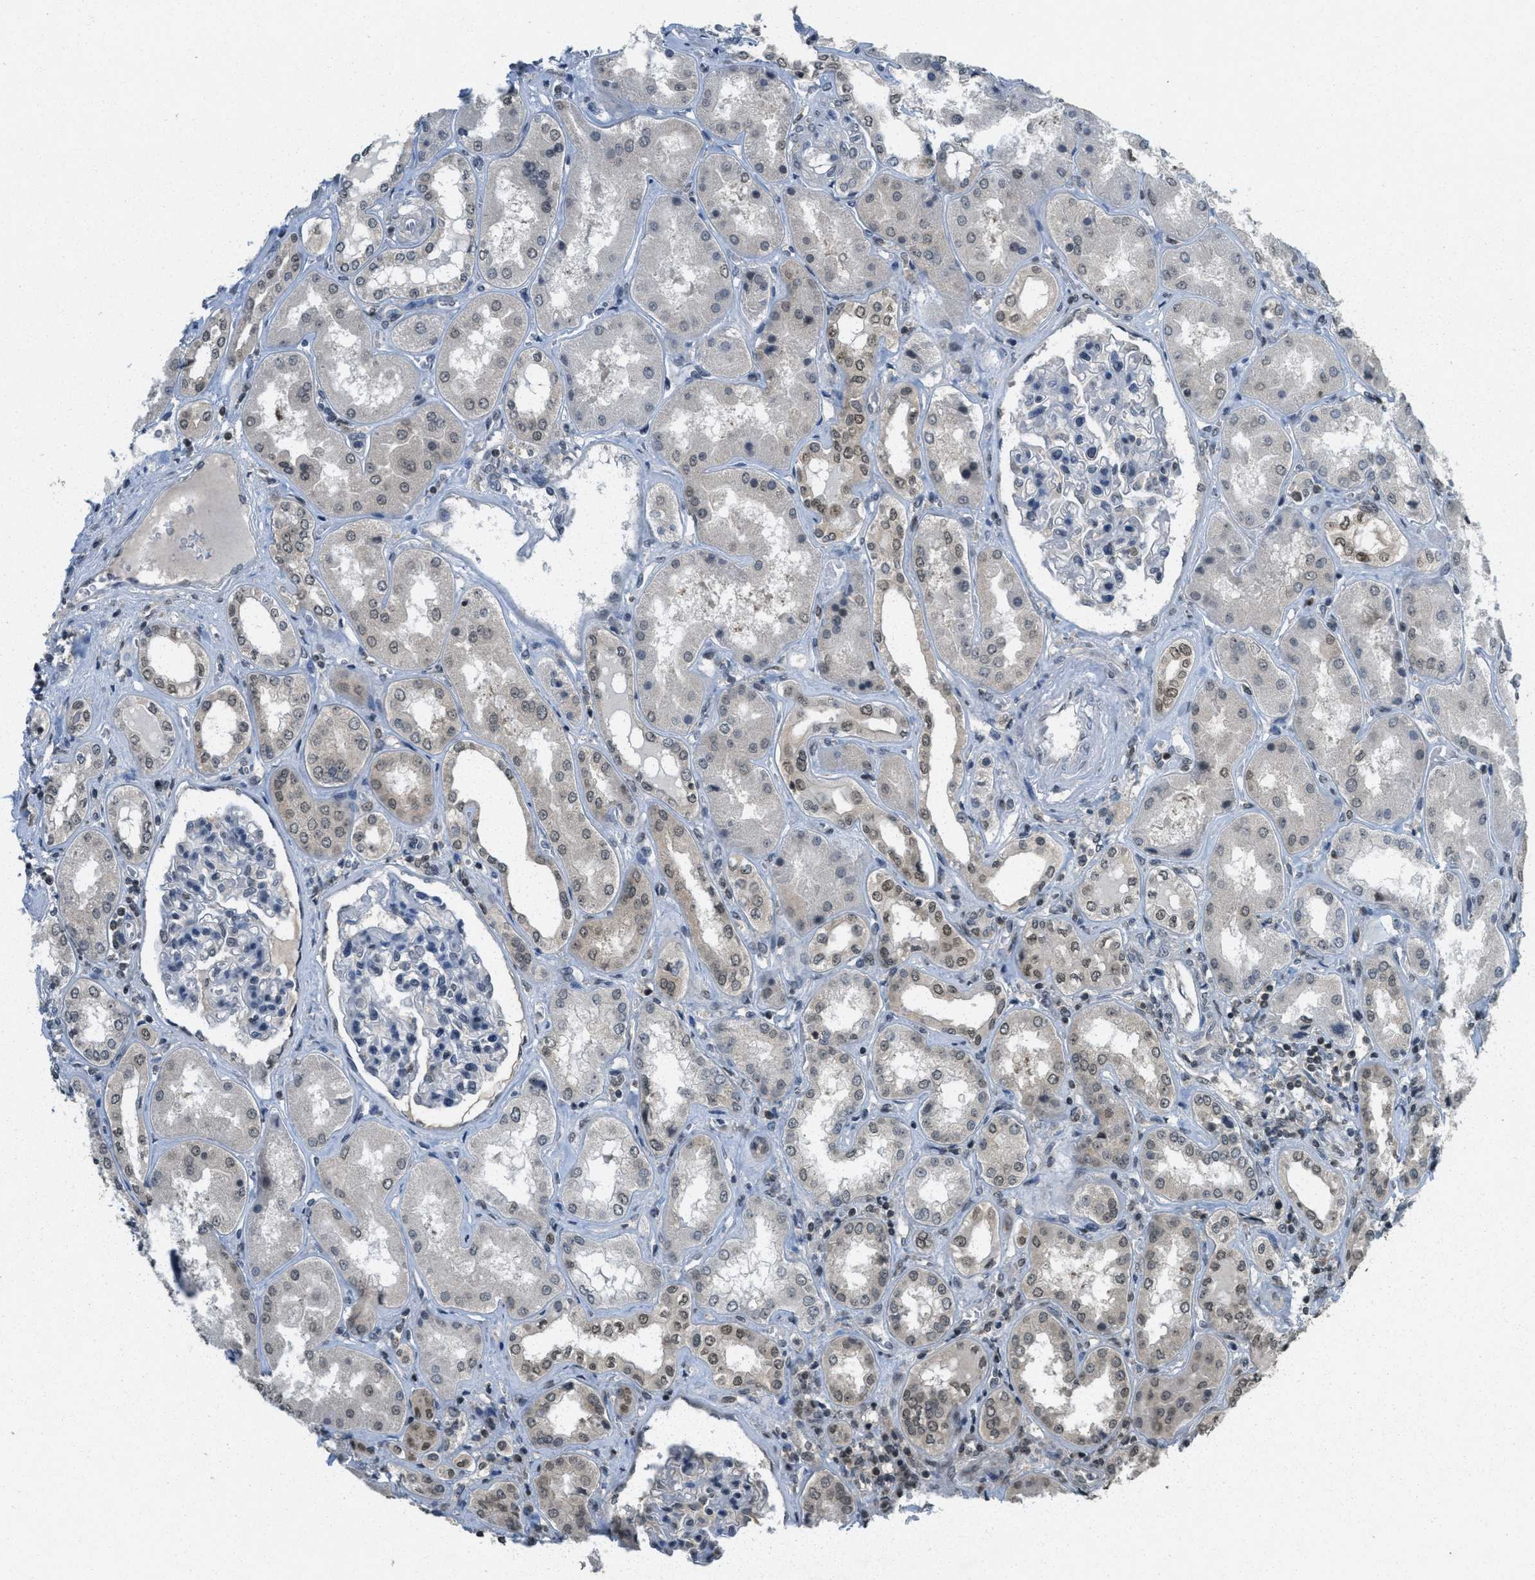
{"staining": {"intensity": "weak", "quantity": "<25%", "location": "nuclear"}, "tissue": "kidney", "cell_type": "Cells in glomeruli", "image_type": "normal", "snomed": [{"axis": "morphology", "description": "Normal tissue, NOS"}, {"axis": "topography", "description": "Kidney"}], "caption": "The image shows no significant positivity in cells in glomeruli of kidney. Nuclei are stained in blue.", "gene": "DNAJB1", "patient": {"sex": "female", "age": 56}}